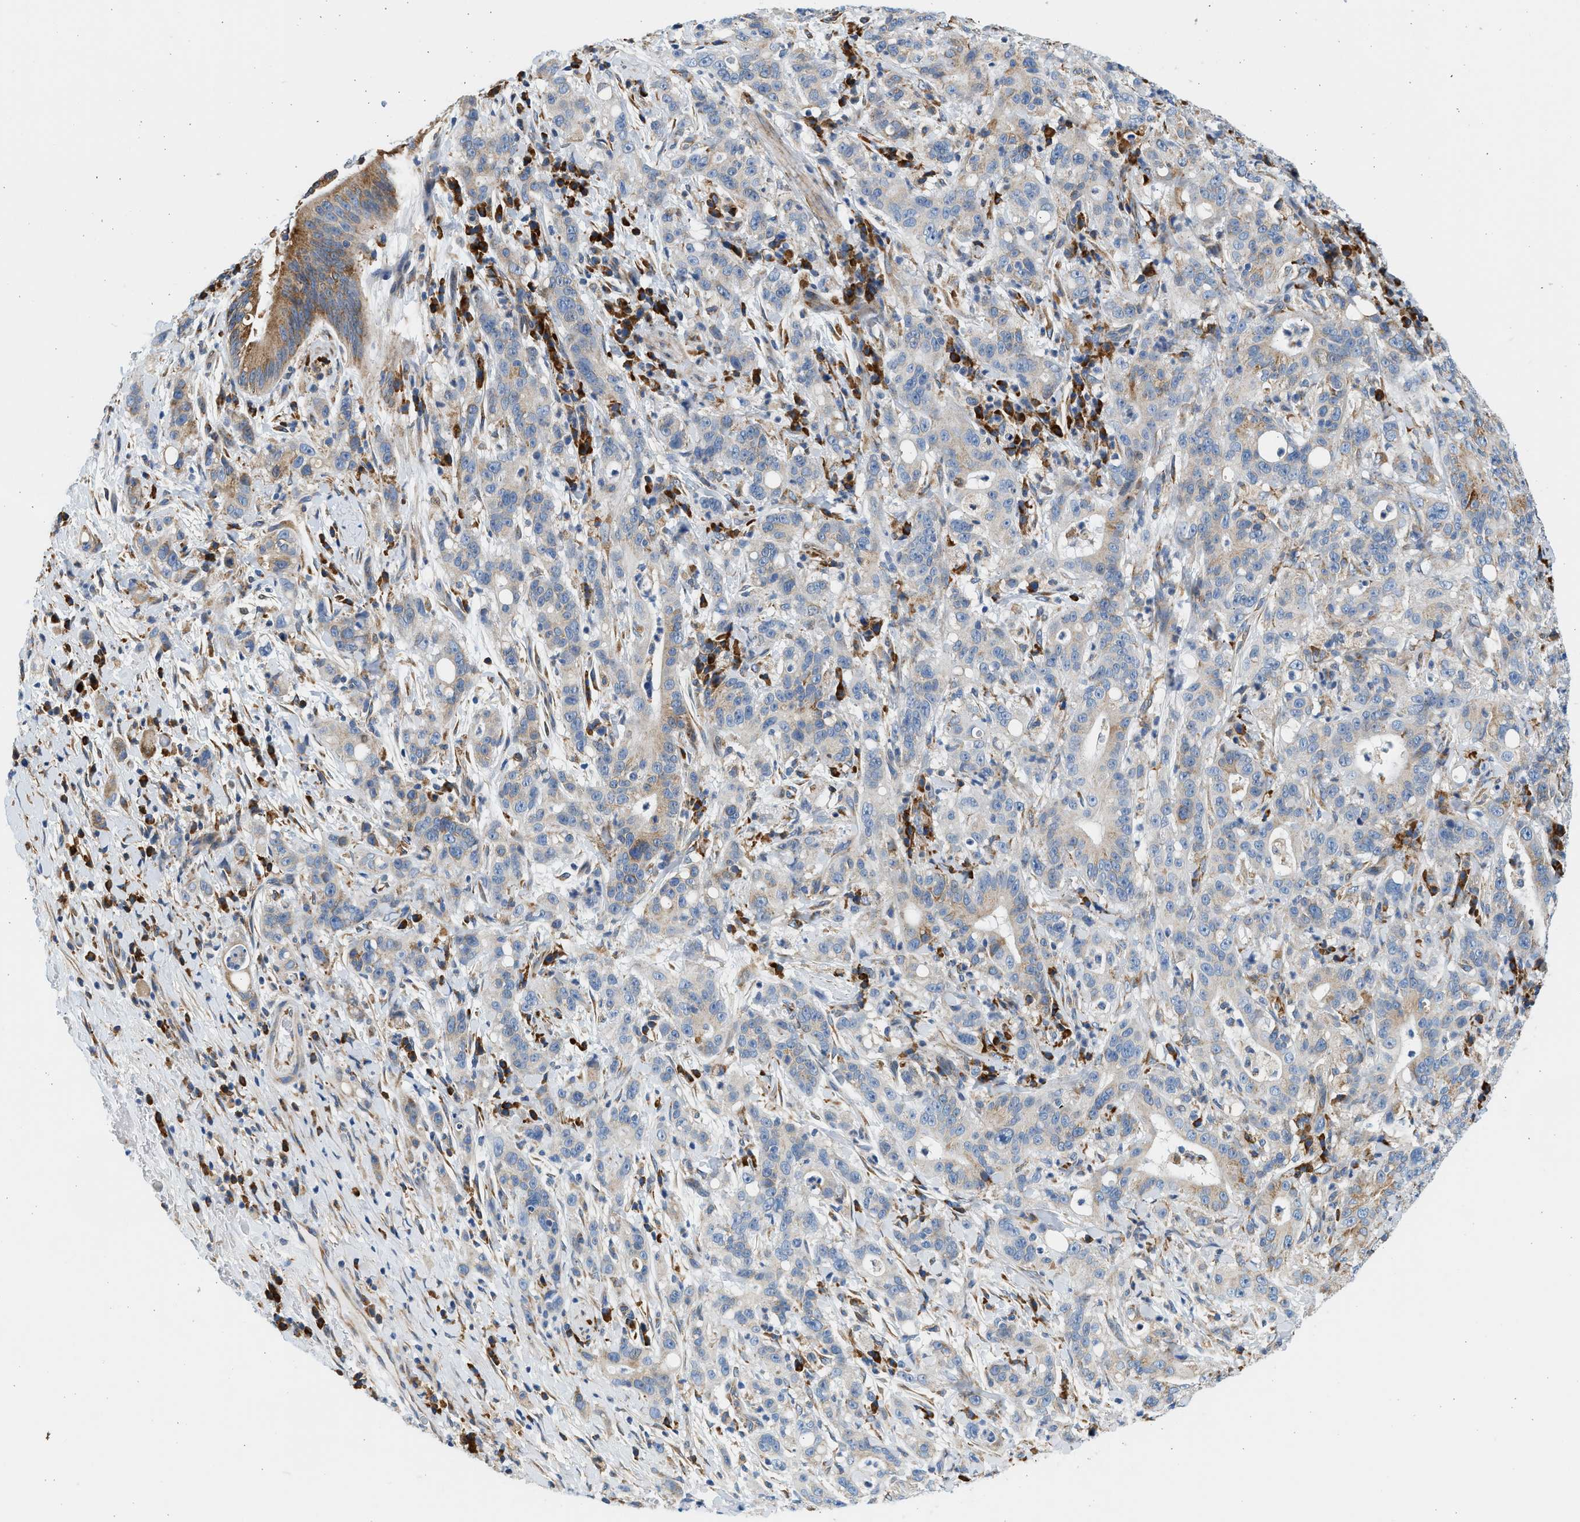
{"staining": {"intensity": "moderate", "quantity": "<25%", "location": "cytoplasmic/membranous"}, "tissue": "liver cancer", "cell_type": "Tumor cells", "image_type": "cancer", "snomed": [{"axis": "morphology", "description": "Cholangiocarcinoma"}, {"axis": "topography", "description": "Liver"}], "caption": "Liver cholangiocarcinoma stained for a protein exhibits moderate cytoplasmic/membranous positivity in tumor cells.", "gene": "CNTN6", "patient": {"sex": "female", "age": 38}}